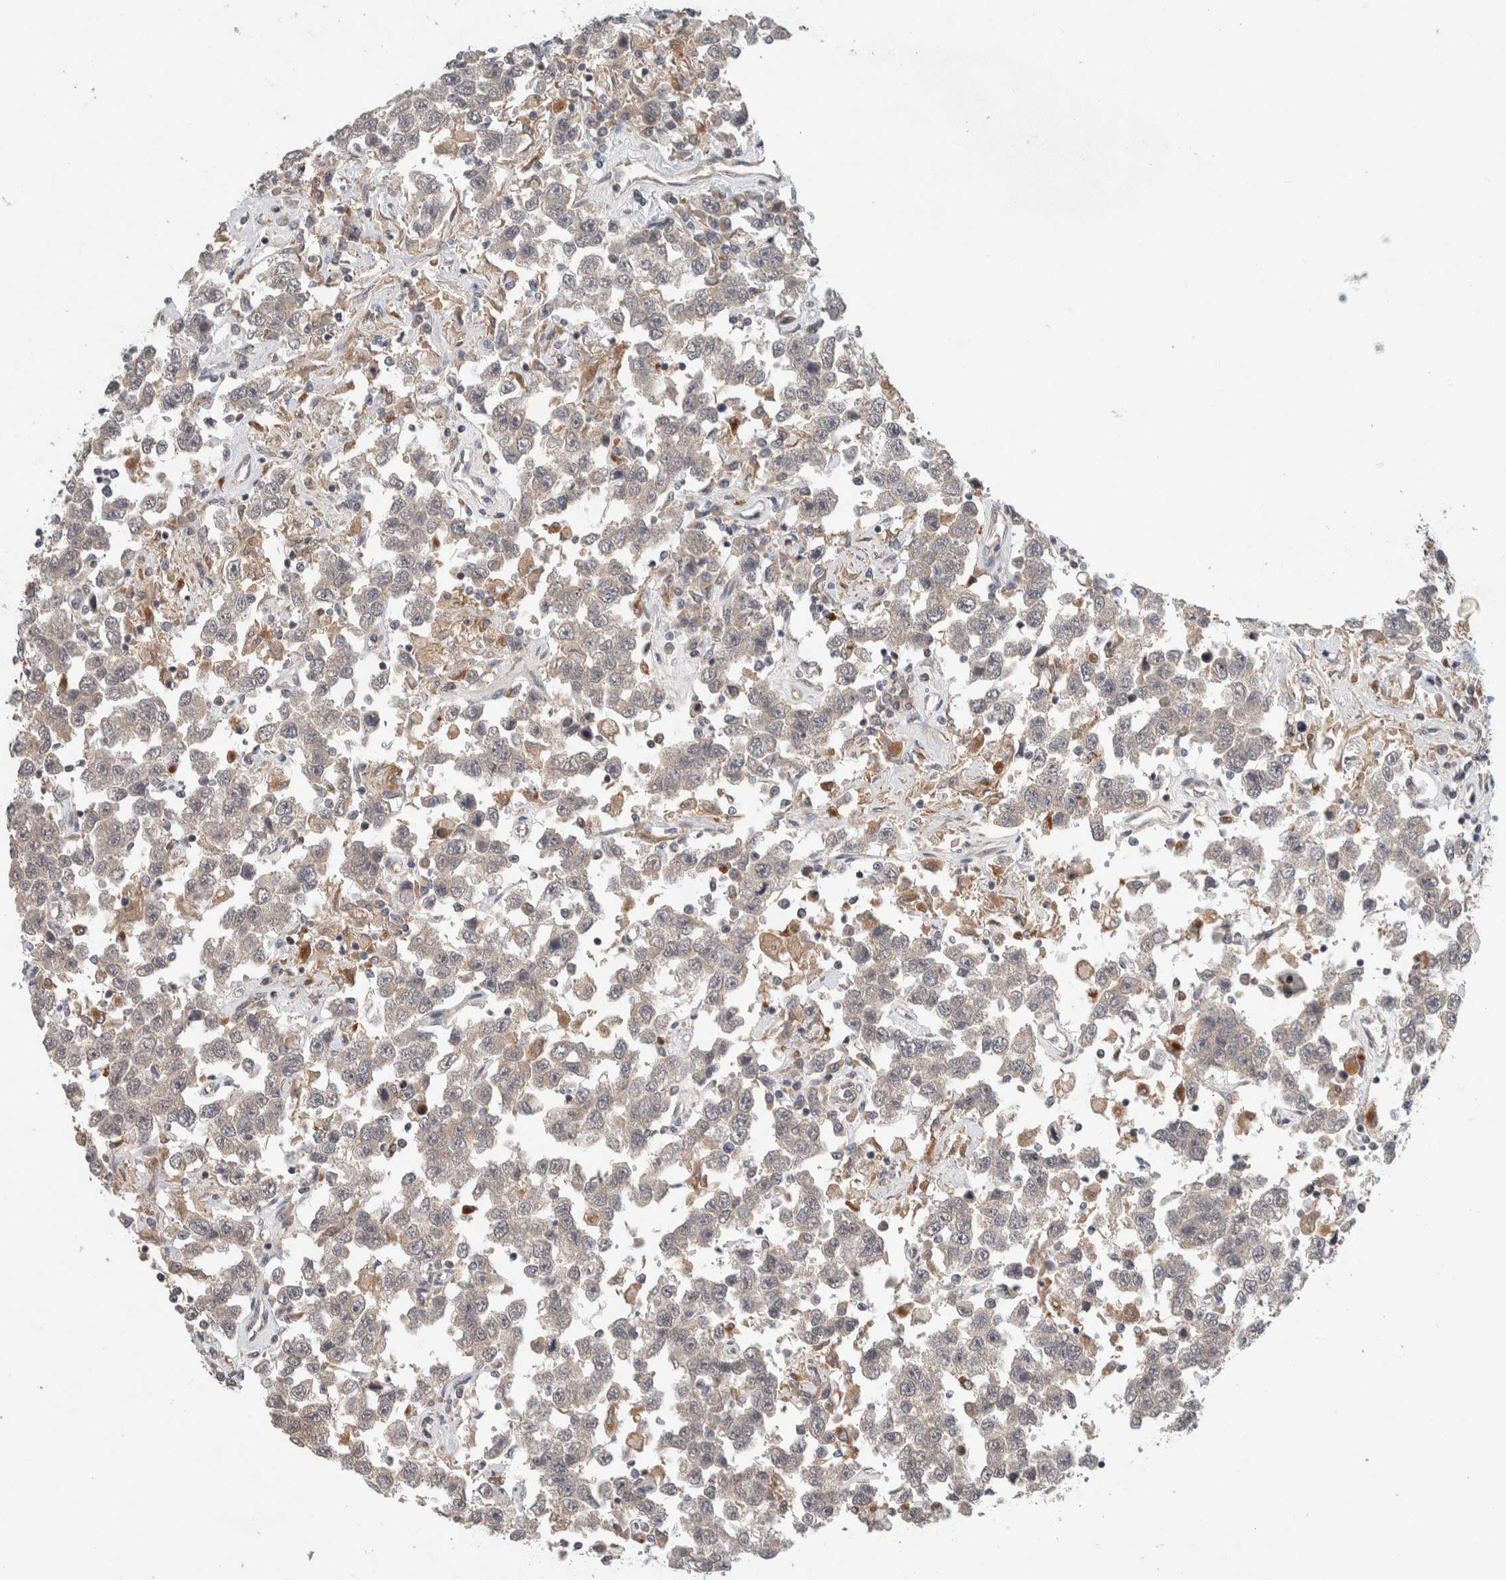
{"staining": {"intensity": "negative", "quantity": "none", "location": "none"}, "tissue": "testis cancer", "cell_type": "Tumor cells", "image_type": "cancer", "snomed": [{"axis": "morphology", "description": "Seminoma, NOS"}, {"axis": "topography", "description": "Testis"}], "caption": "Photomicrograph shows no protein expression in tumor cells of testis cancer (seminoma) tissue.", "gene": "SGK1", "patient": {"sex": "male", "age": 41}}